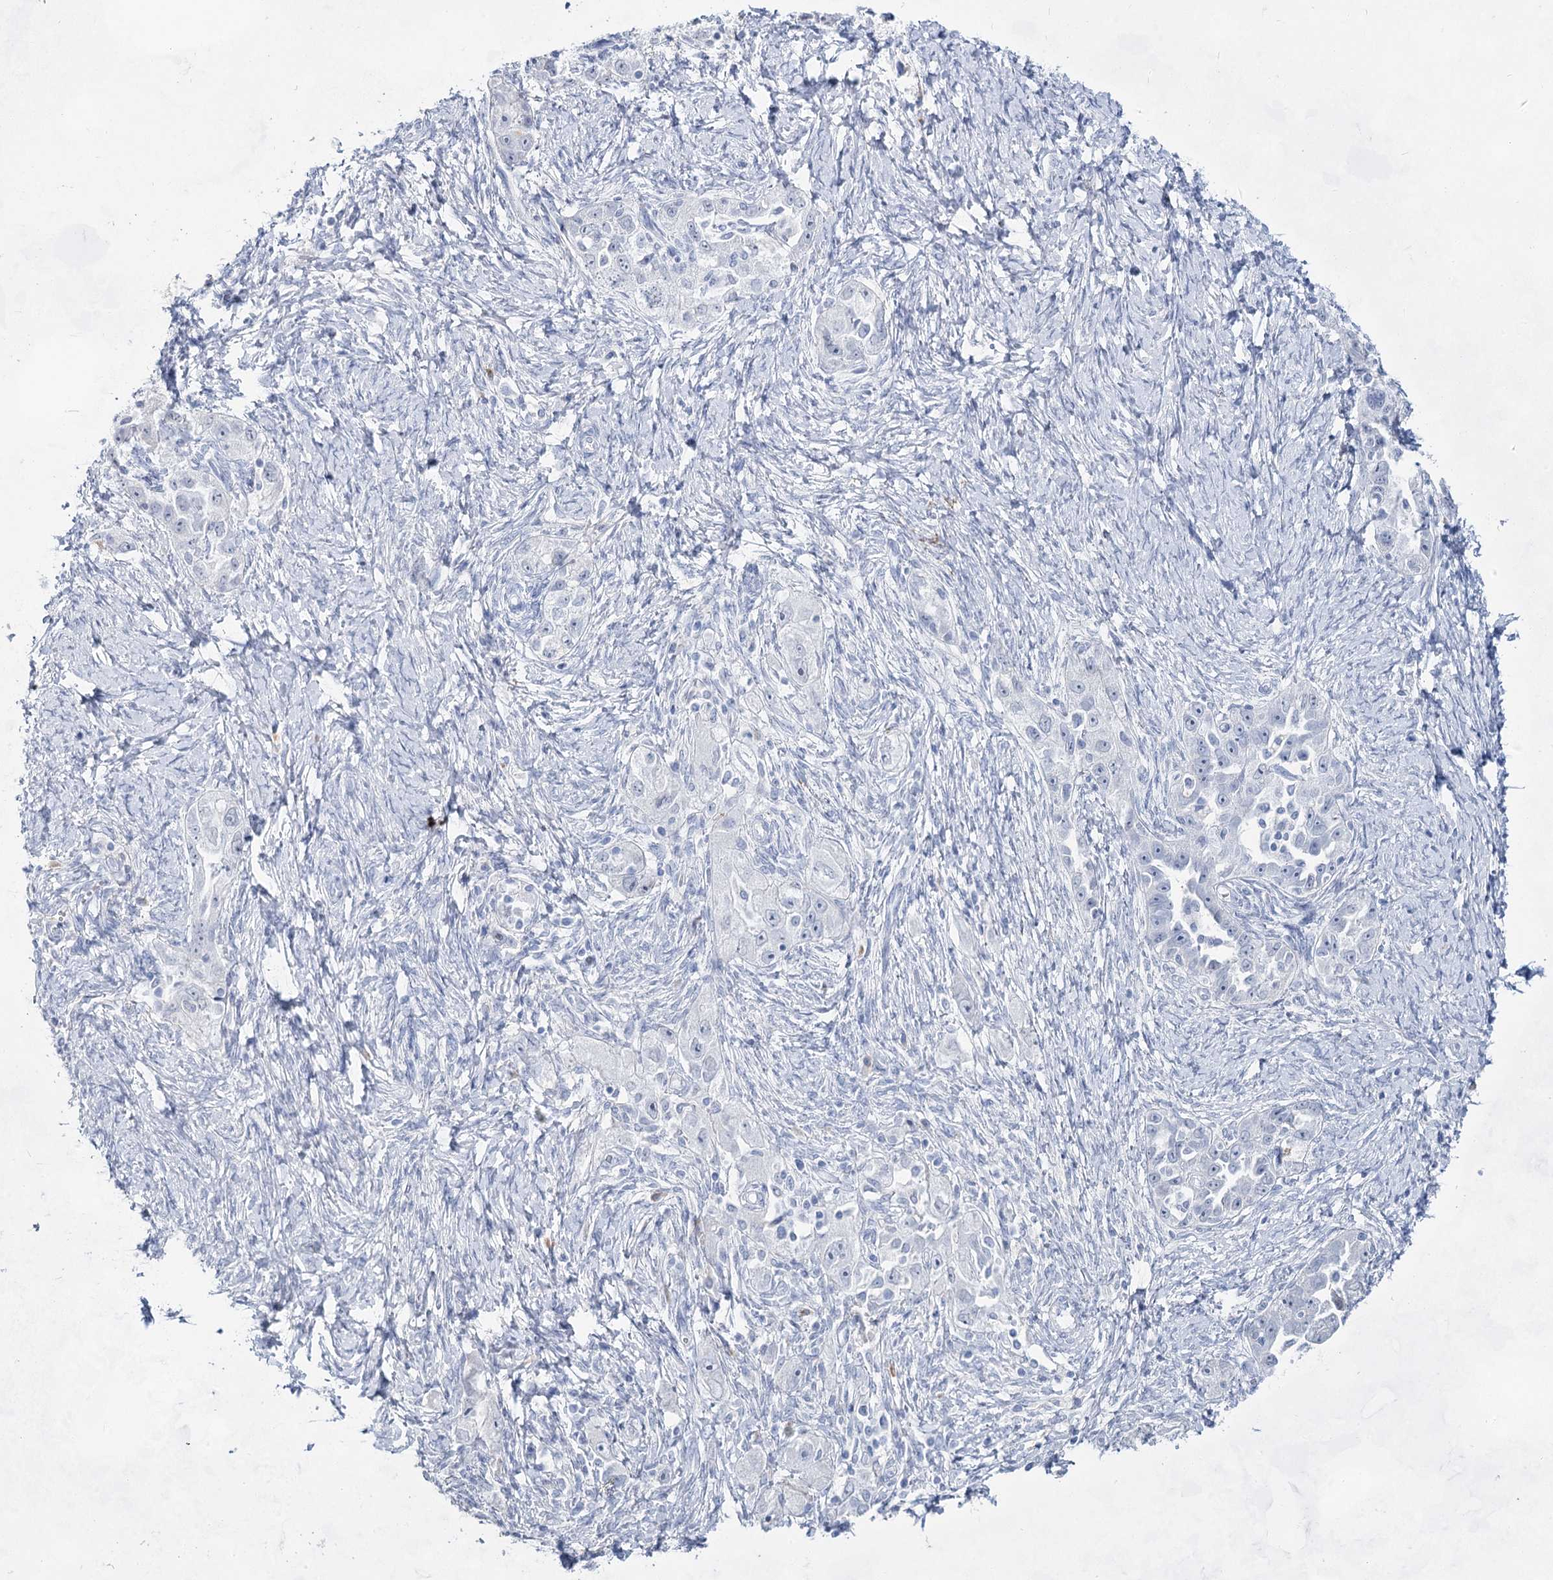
{"staining": {"intensity": "negative", "quantity": "none", "location": "none"}, "tissue": "ovarian cancer", "cell_type": "Tumor cells", "image_type": "cancer", "snomed": [{"axis": "morphology", "description": "Carcinoma, NOS"}, {"axis": "morphology", "description": "Cystadenocarcinoma, serous, NOS"}, {"axis": "topography", "description": "Ovary"}], "caption": "Ovarian cancer (serous cystadenocarcinoma) stained for a protein using IHC reveals no staining tumor cells.", "gene": "ACRV1", "patient": {"sex": "female", "age": 69}}